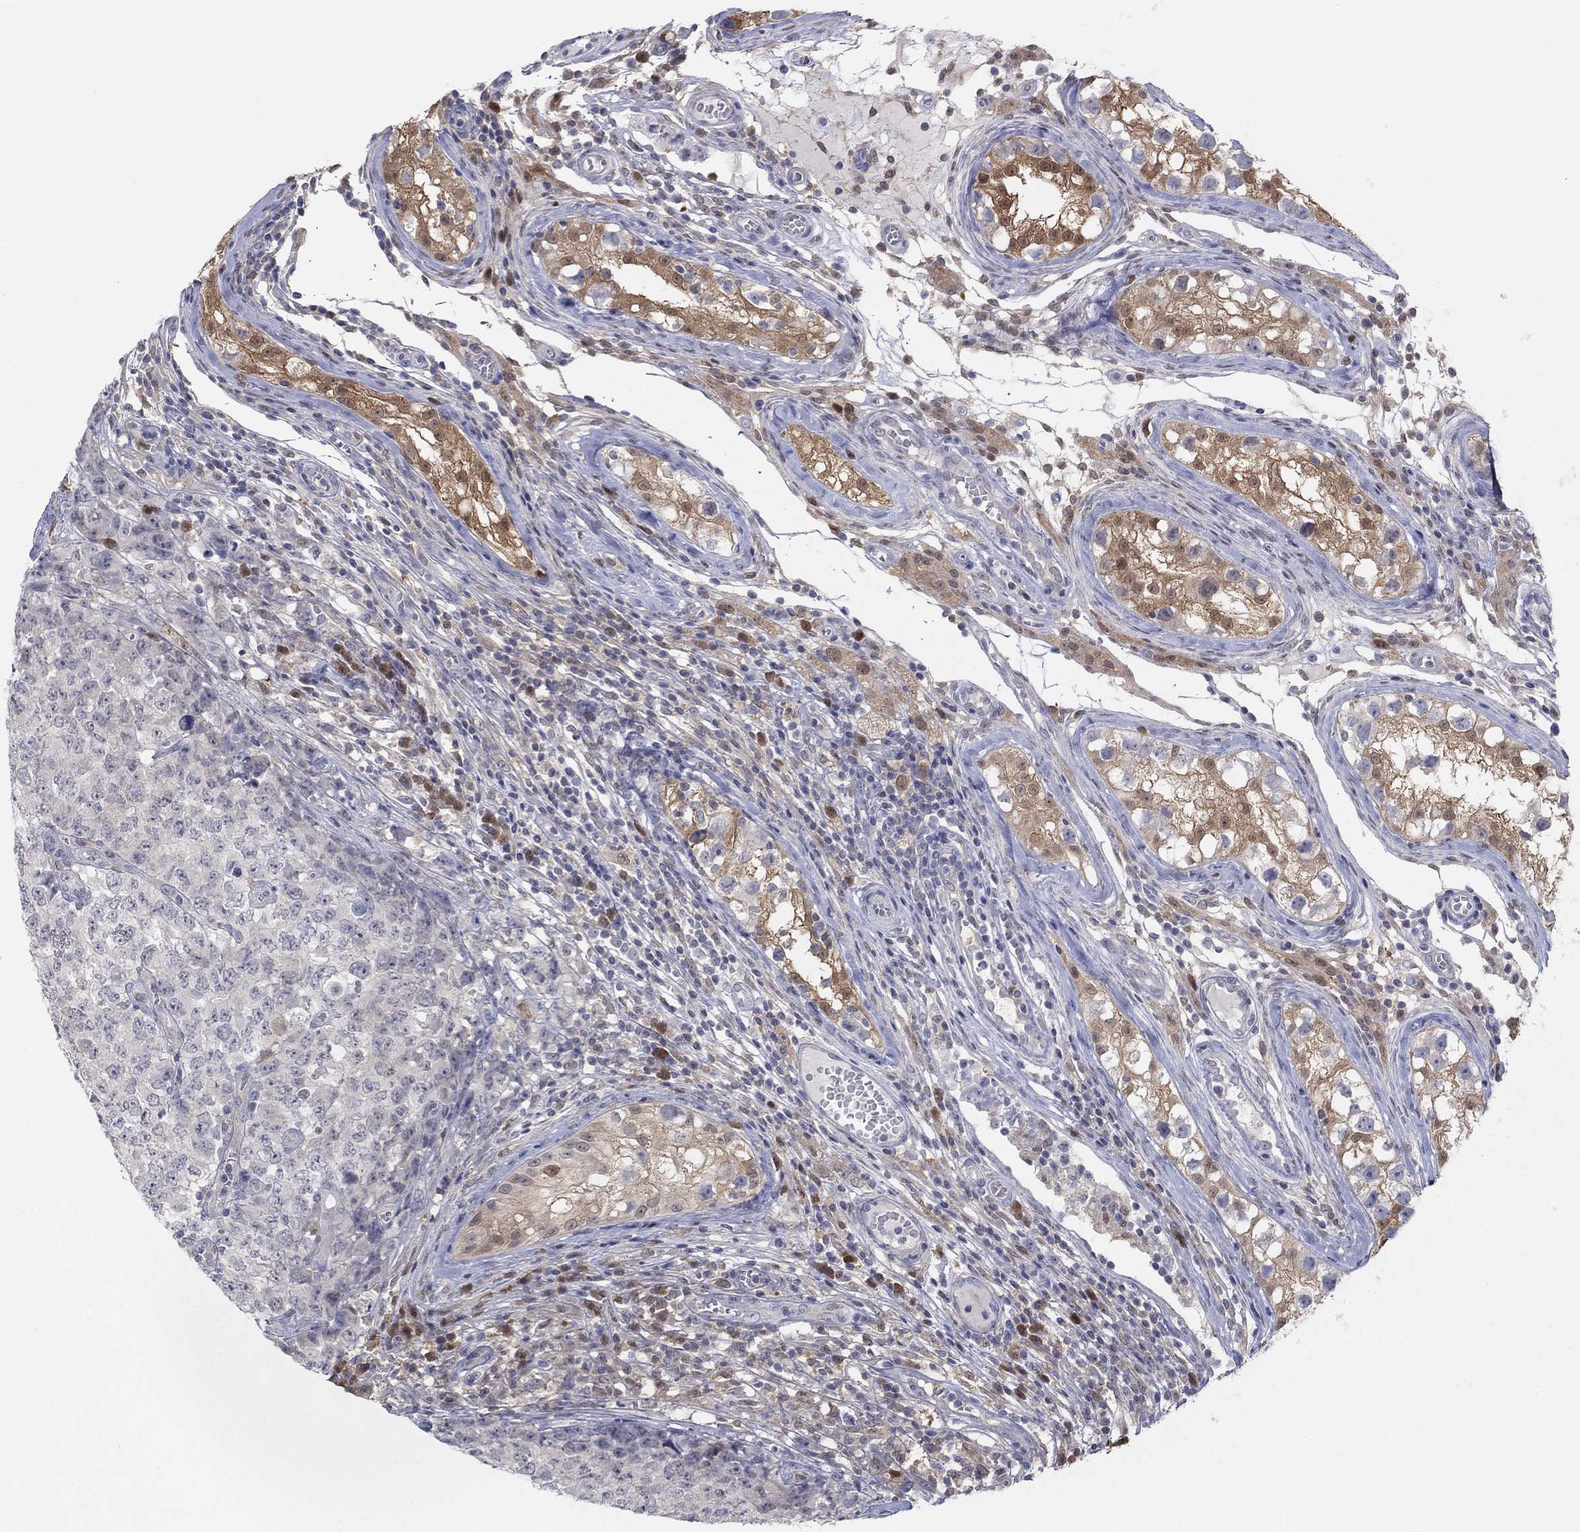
{"staining": {"intensity": "negative", "quantity": "none", "location": "none"}, "tissue": "testis cancer", "cell_type": "Tumor cells", "image_type": "cancer", "snomed": [{"axis": "morphology", "description": "Carcinoma, Embryonal, NOS"}, {"axis": "topography", "description": "Testis"}], "caption": "Immunohistochemical staining of human testis cancer (embryonal carcinoma) demonstrates no significant positivity in tumor cells.", "gene": "PDXK", "patient": {"sex": "male", "age": 23}}